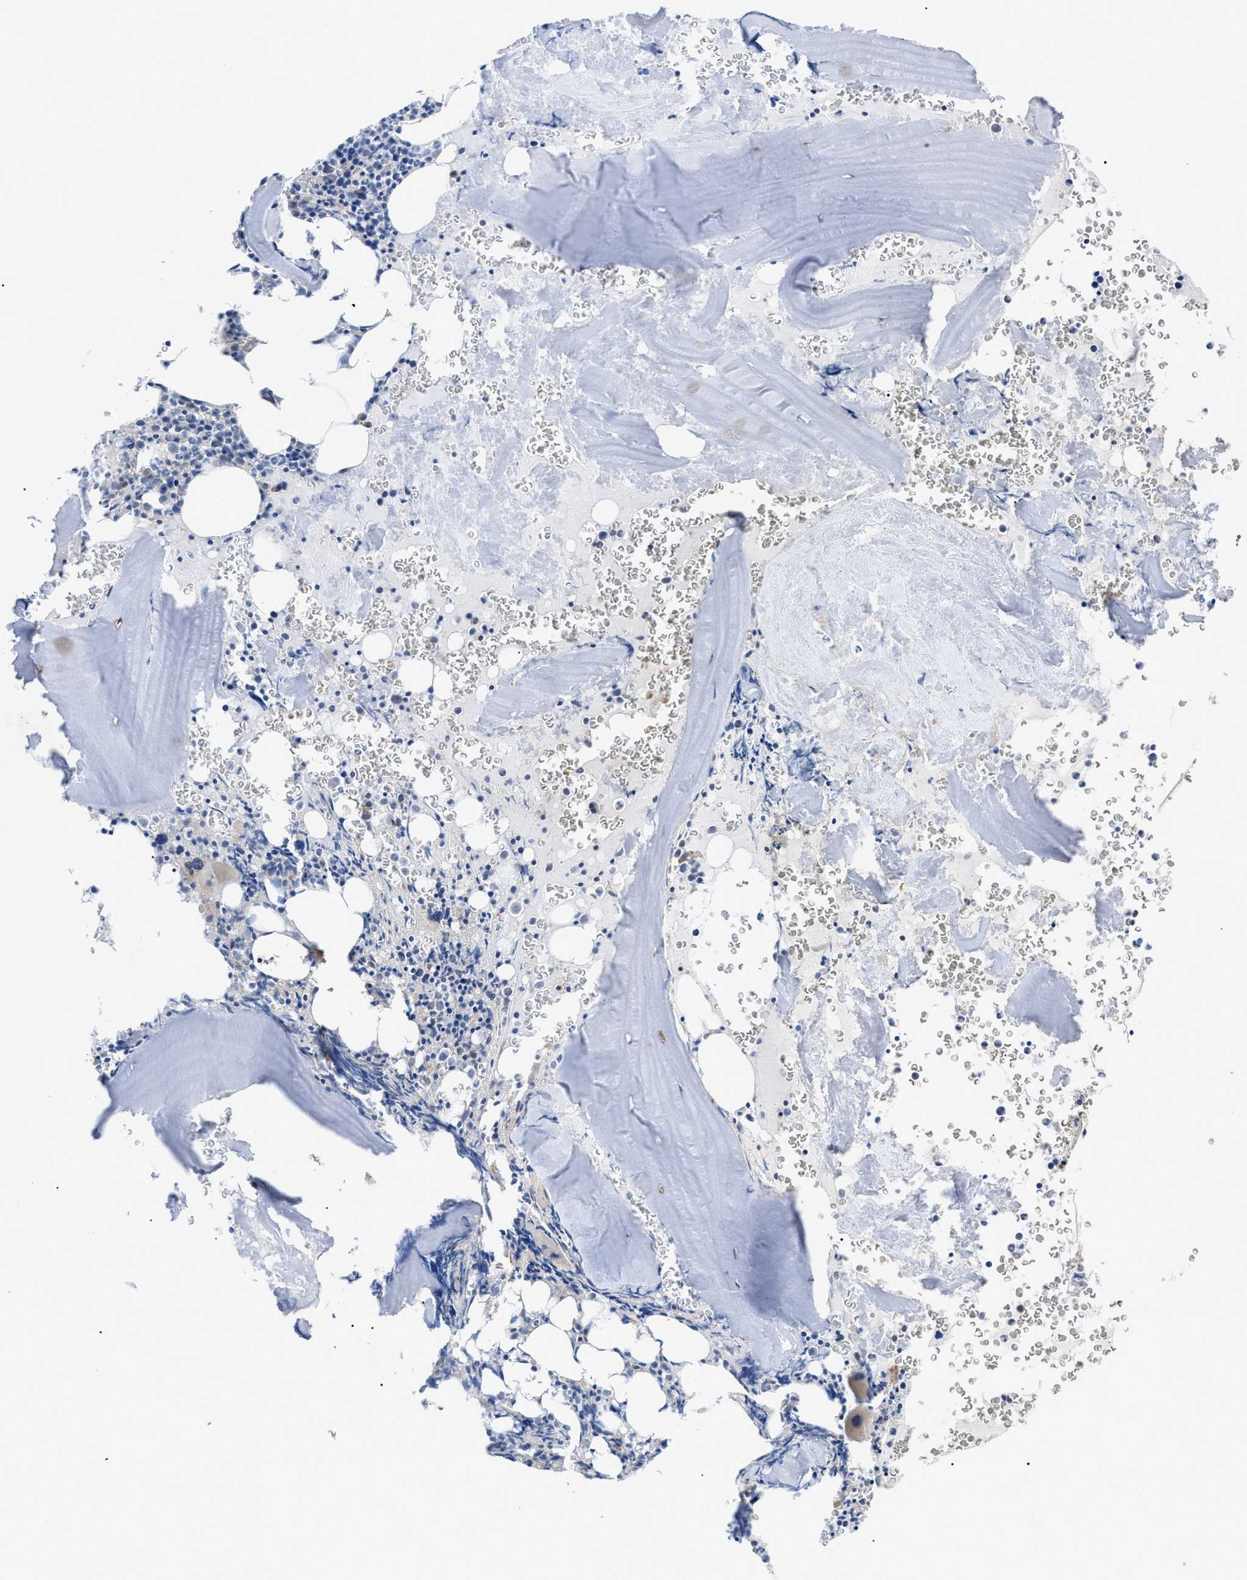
{"staining": {"intensity": "weak", "quantity": "<25%", "location": "cytoplasmic/membranous"}, "tissue": "bone marrow", "cell_type": "Hematopoietic cells", "image_type": "normal", "snomed": [{"axis": "morphology", "description": "Normal tissue, NOS"}, {"axis": "morphology", "description": "Inflammation, NOS"}, {"axis": "topography", "description": "Bone marrow"}], "caption": "A high-resolution micrograph shows immunohistochemistry staining of unremarkable bone marrow, which displays no significant positivity in hematopoietic cells. (Stains: DAB (3,3'-diaminobenzidine) immunohistochemistry (IHC) with hematoxylin counter stain, Microscopy: brightfield microscopy at high magnification).", "gene": "HSPB8", "patient": {"sex": "male", "age": 37}}